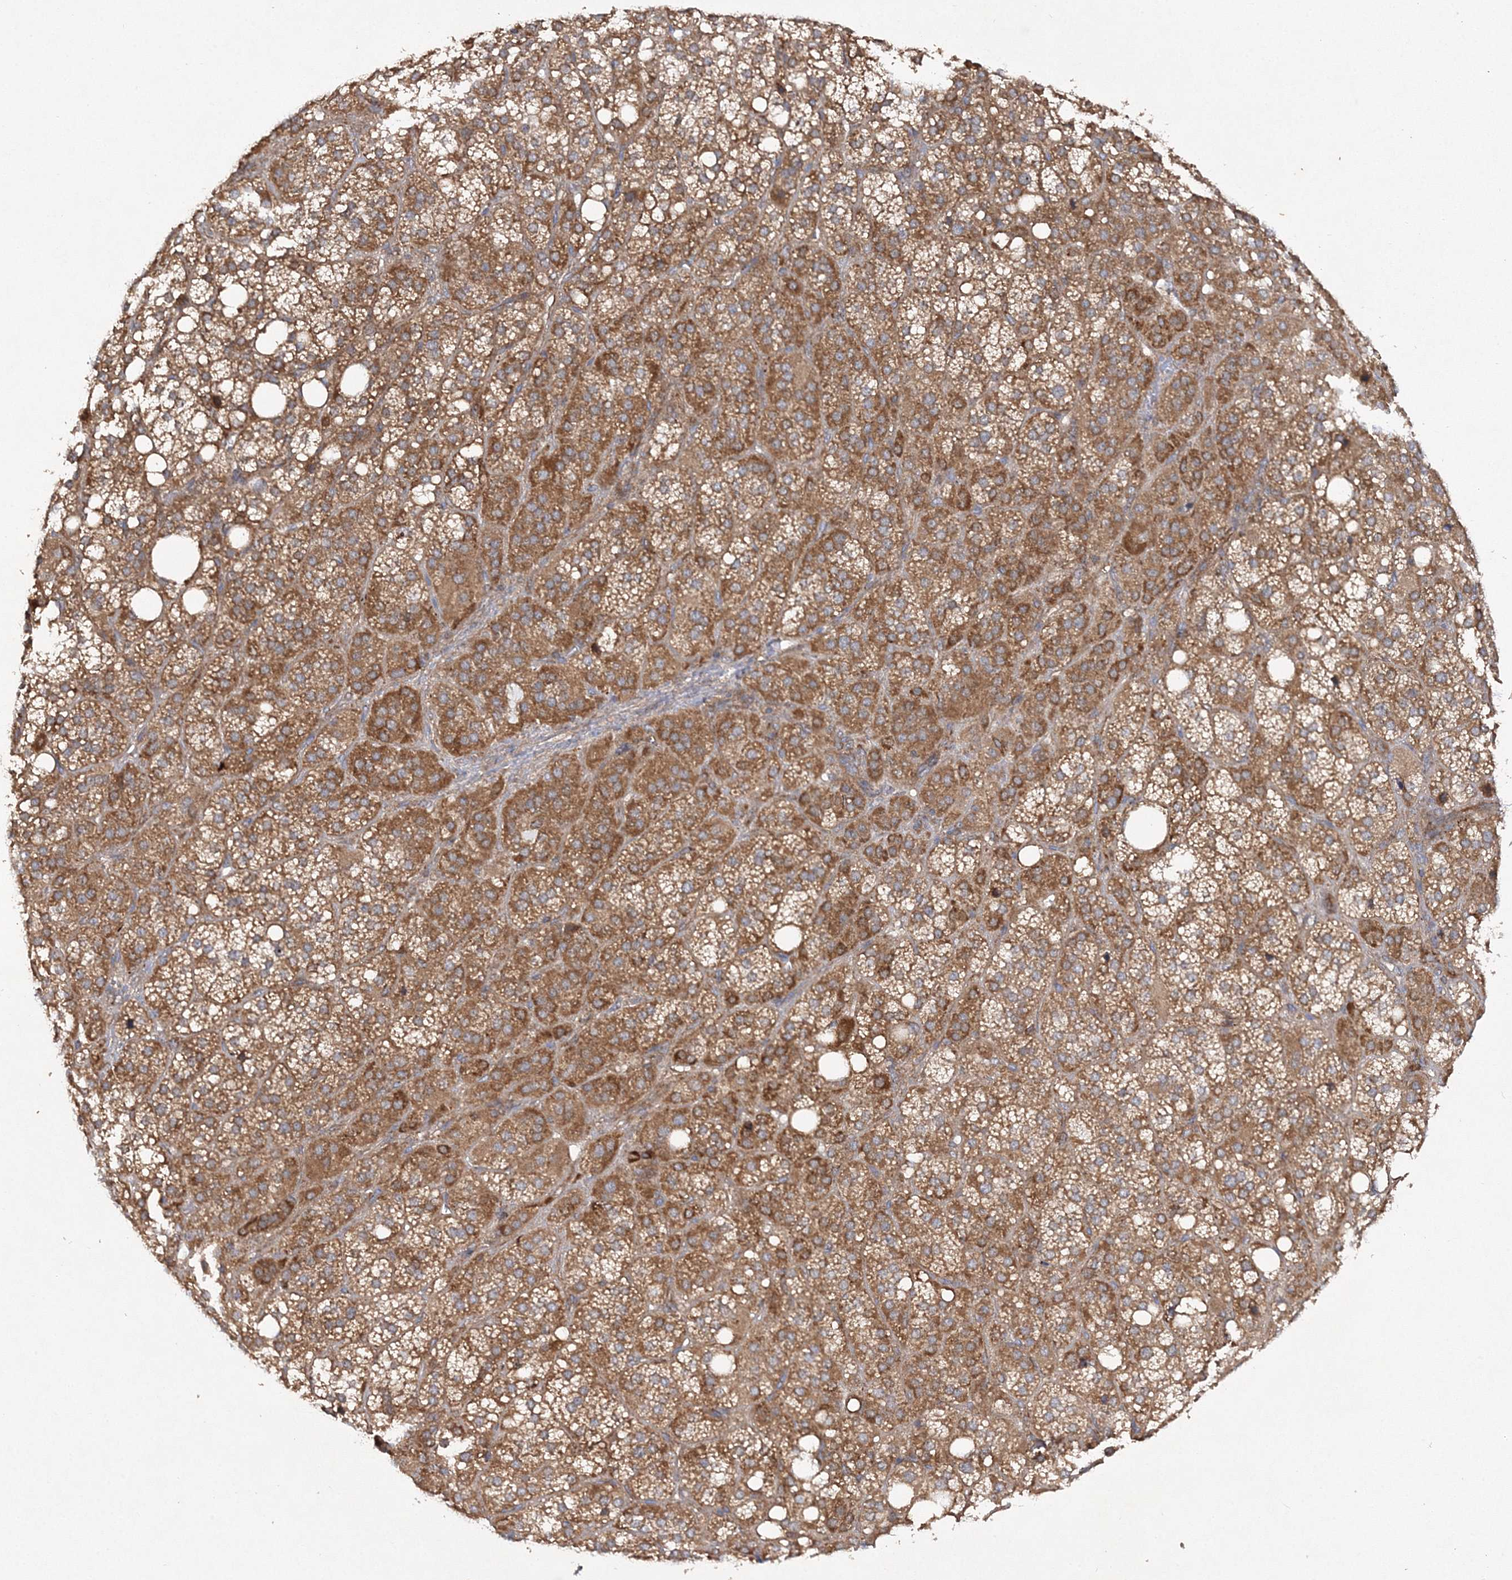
{"staining": {"intensity": "moderate", "quantity": "25%-75%", "location": "cytoplasmic/membranous"}, "tissue": "adrenal gland", "cell_type": "Glandular cells", "image_type": "normal", "snomed": [{"axis": "morphology", "description": "Normal tissue, NOS"}, {"axis": "topography", "description": "Adrenal gland"}], "caption": "A photomicrograph of human adrenal gland stained for a protein reveals moderate cytoplasmic/membranous brown staining in glandular cells. The staining was performed using DAB to visualize the protein expression in brown, while the nuclei were stained in blue with hematoxylin (Magnification: 20x).", "gene": "DNAJC13", "patient": {"sex": "female", "age": 59}}